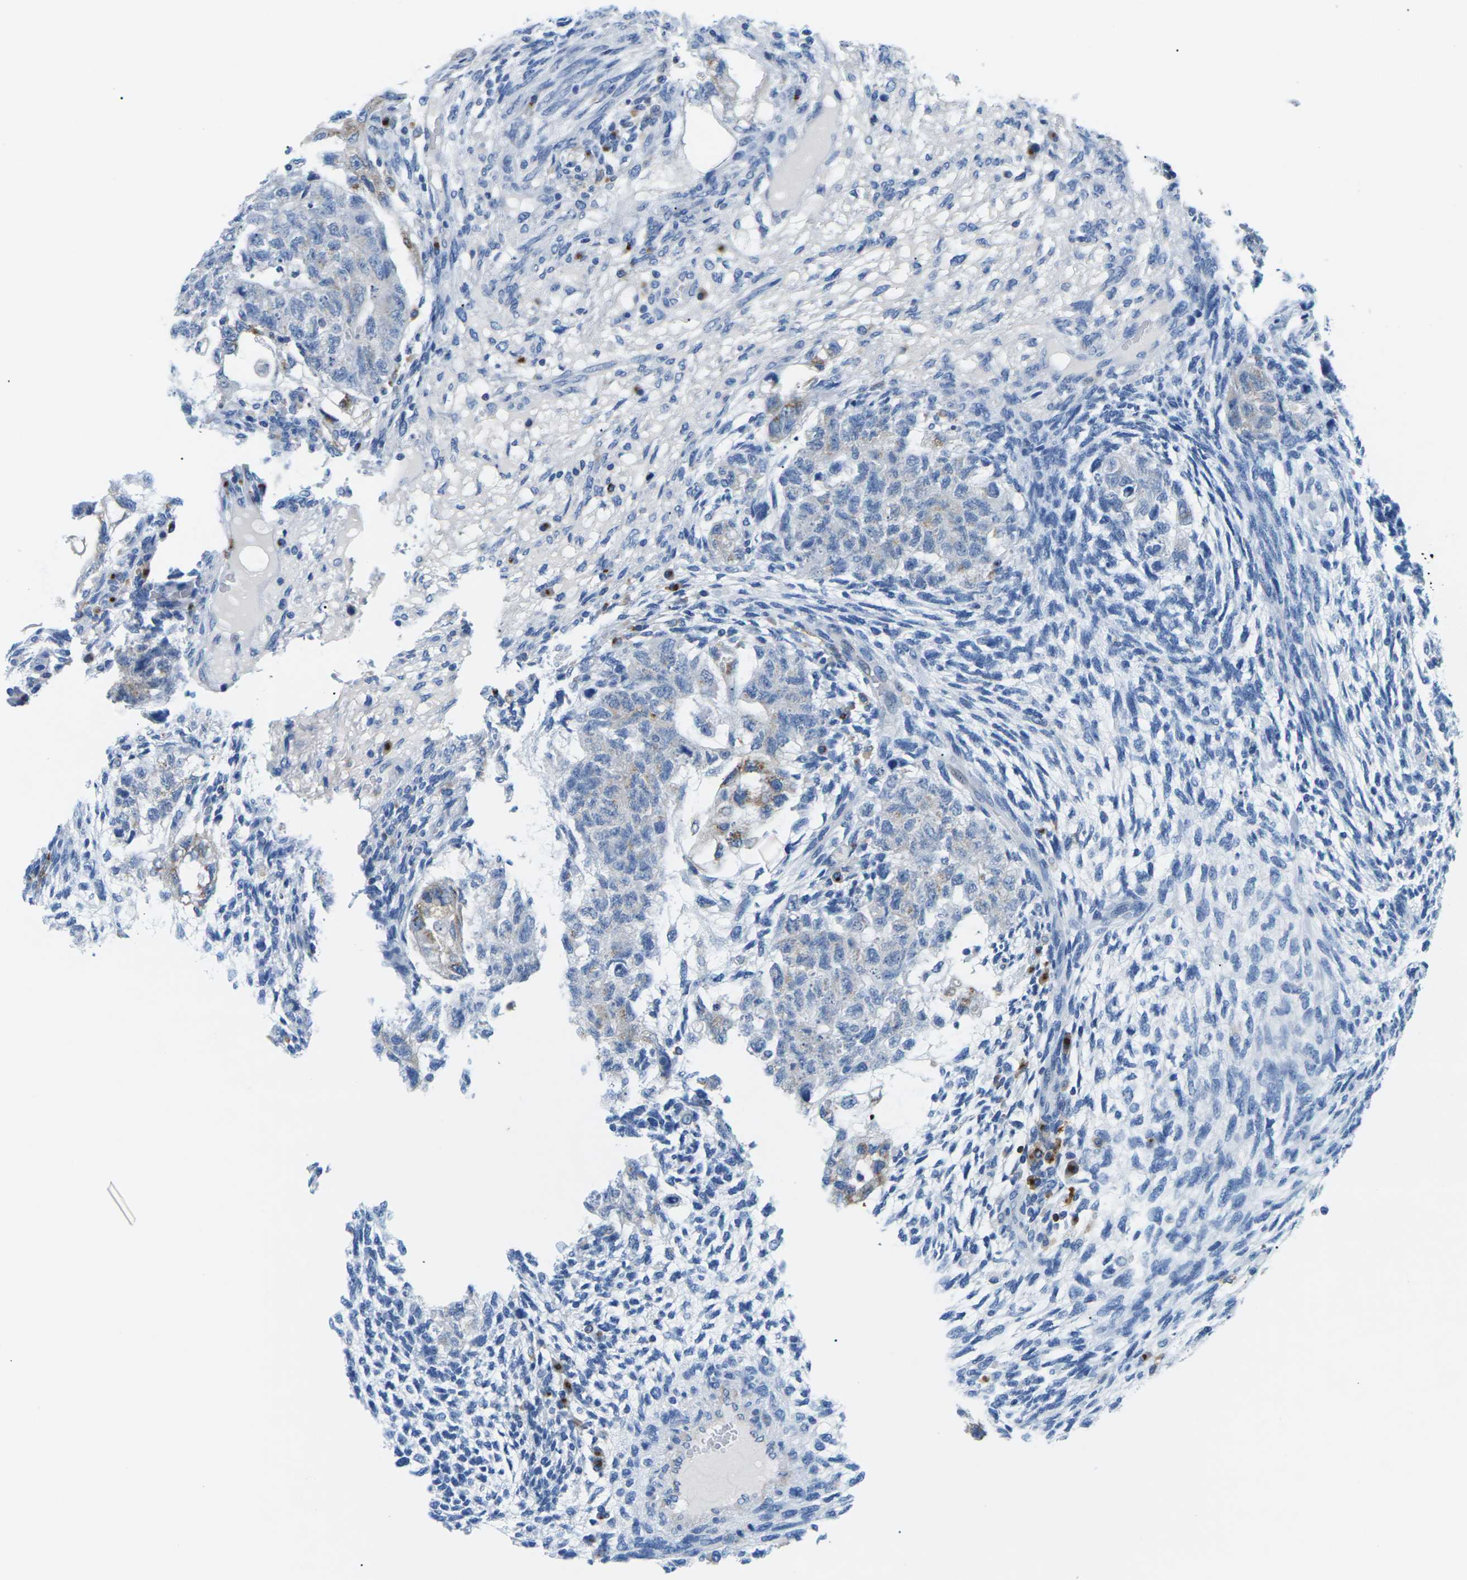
{"staining": {"intensity": "negative", "quantity": "none", "location": "none"}, "tissue": "testis cancer", "cell_type": "Tumor cells", "image_type": "cancer", "snomed": [{"axis": "morphology", "description": "Normal tissue, NOS"}, {"axis": "morphology", "description": "Carcinoma, Embryonal, NOS"}, {"axis": "topography", "description": "Testis"}], "caption": "This is an immunohistochemistry (IHC) micrograph of testis cancer (embryonal carcinoma). There is no staining in tumor cells.", "gene": "SYNGR2", "patient": {"sex": "male", "age": 36}}